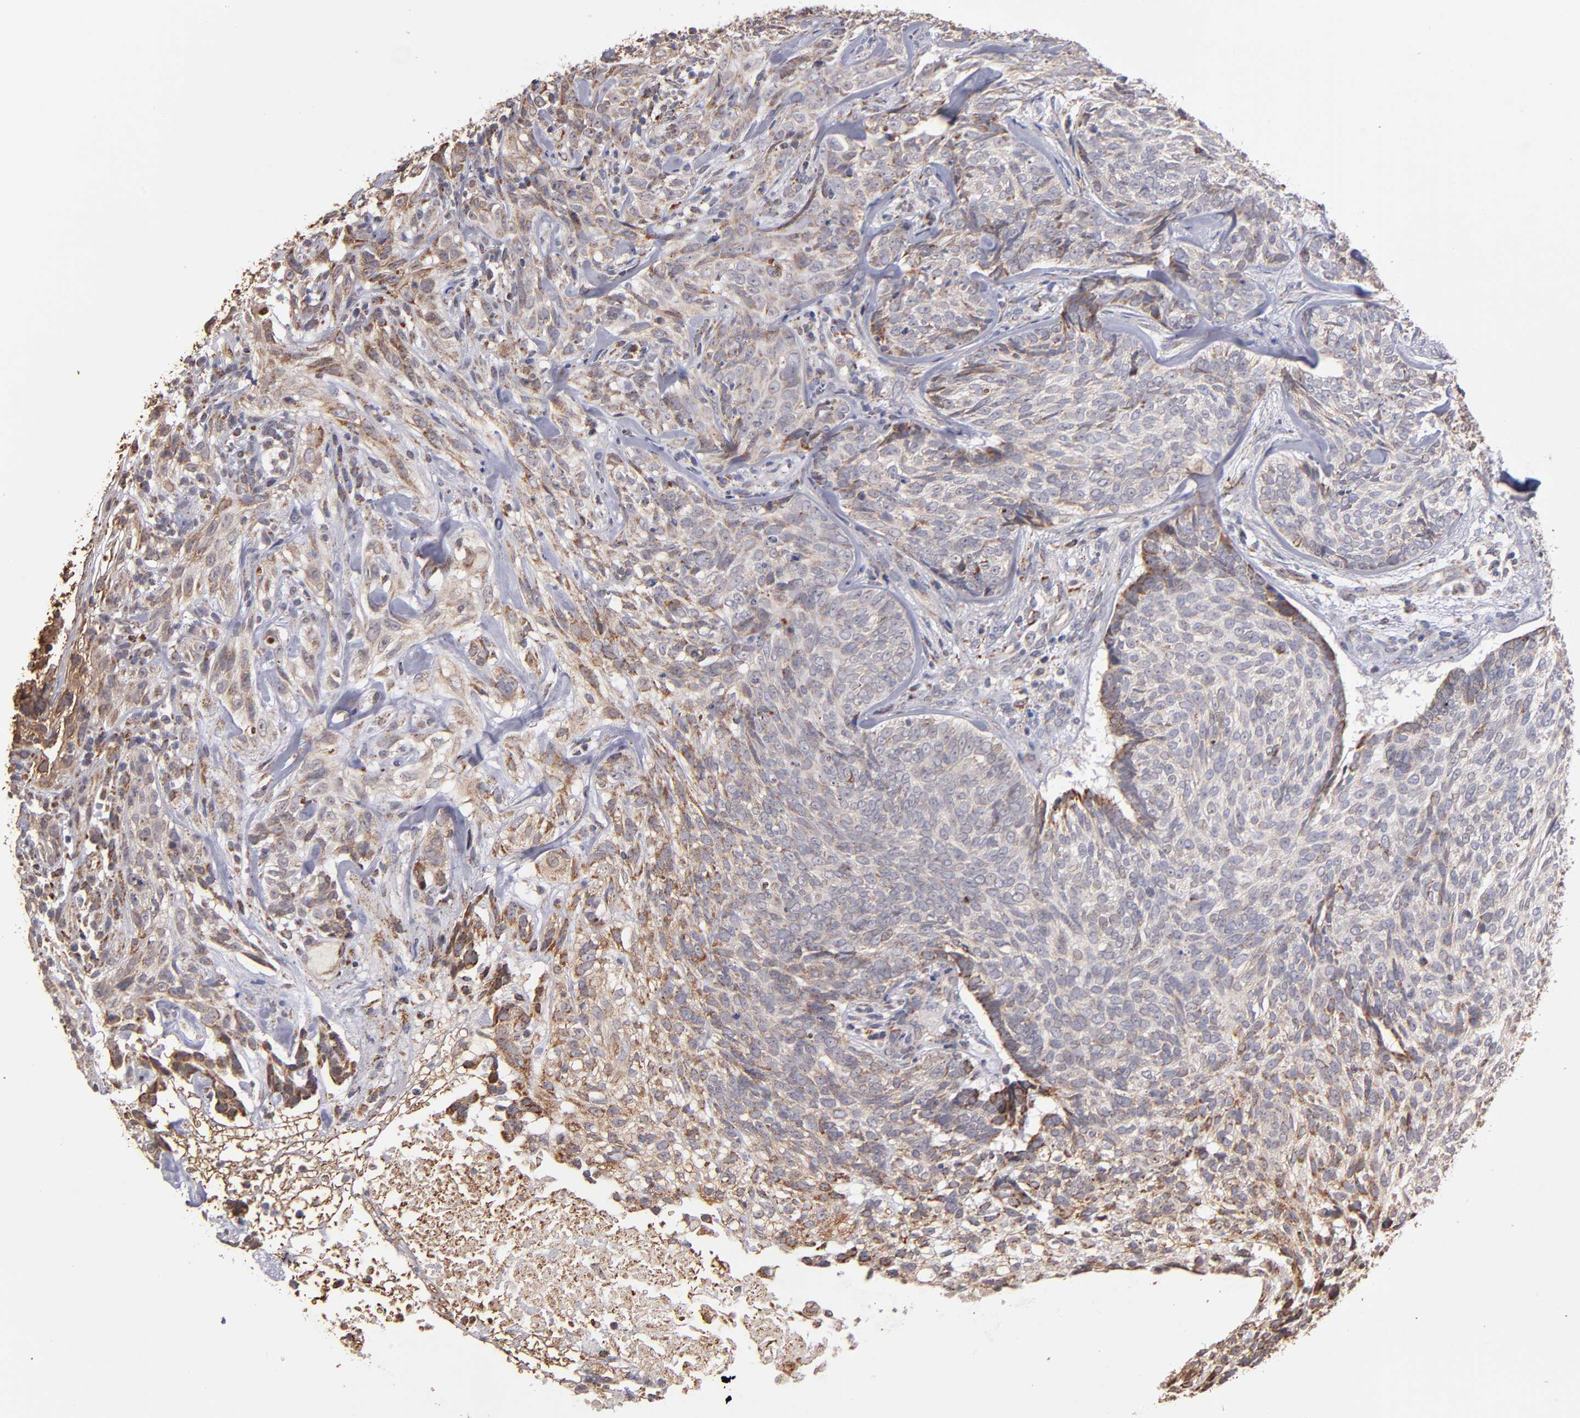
{"staining": {"intensity": "weak", "quantity": ">75%", "location": "cytoplasmic/membranous"}, "tissue": "skin cancer", "cell_type": "Tumor cells", "image_type": "cancer", "snomed": [{"axis": "morphology", "description": "Basal cell carcinoma"}, {"axis": "topography", "description": "Skin"}], "caption": "Immunohistochemical staining of human skin cancer (basal cell carcinoma) demonstrates weak cytoplasmic/membranous protein expression in about >75% of tumor cells.", "gene": "DLST", "patient": {"sex": "male", "age": 72}}